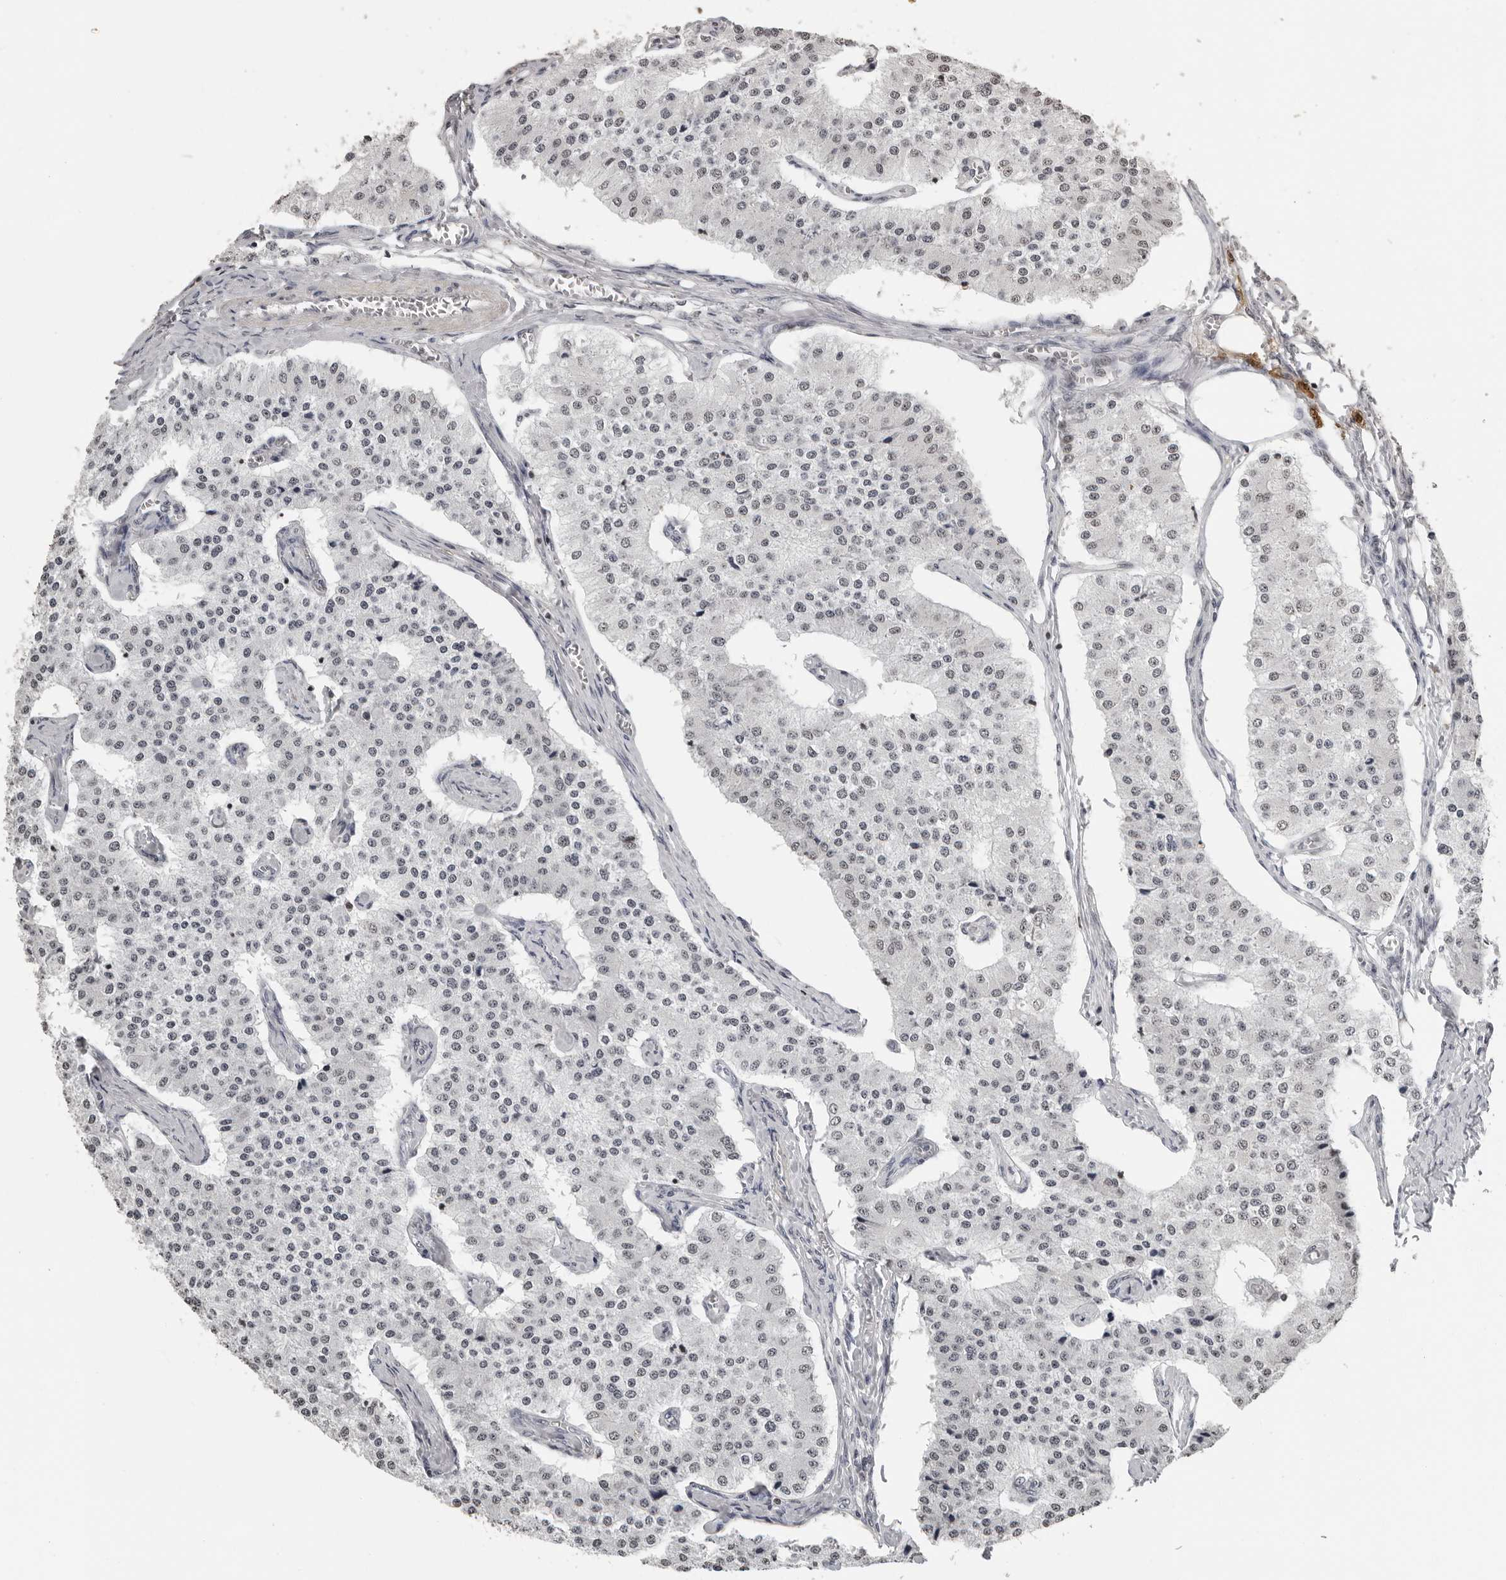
{"staining": {"intensity": "negative", "quantity": "none", "location": "none"}, "tissue": "carcinoid", "cell_type": "Tumor cells", "image_type": "cancer", "snomed": [{"axis": "morphology", "description": "Carcinoid, malignant, NOS"}, {"axis": "topography", "description": "Colon"}], "caption": "Tumor cells show no significant protein staining in carcinoid (malignant). (DAB (3,3'-diaminobenzidine) immunohistochemistry, high magnification).", "gene": "ORC1", "patient": {"sex": "female", "age": 52}}